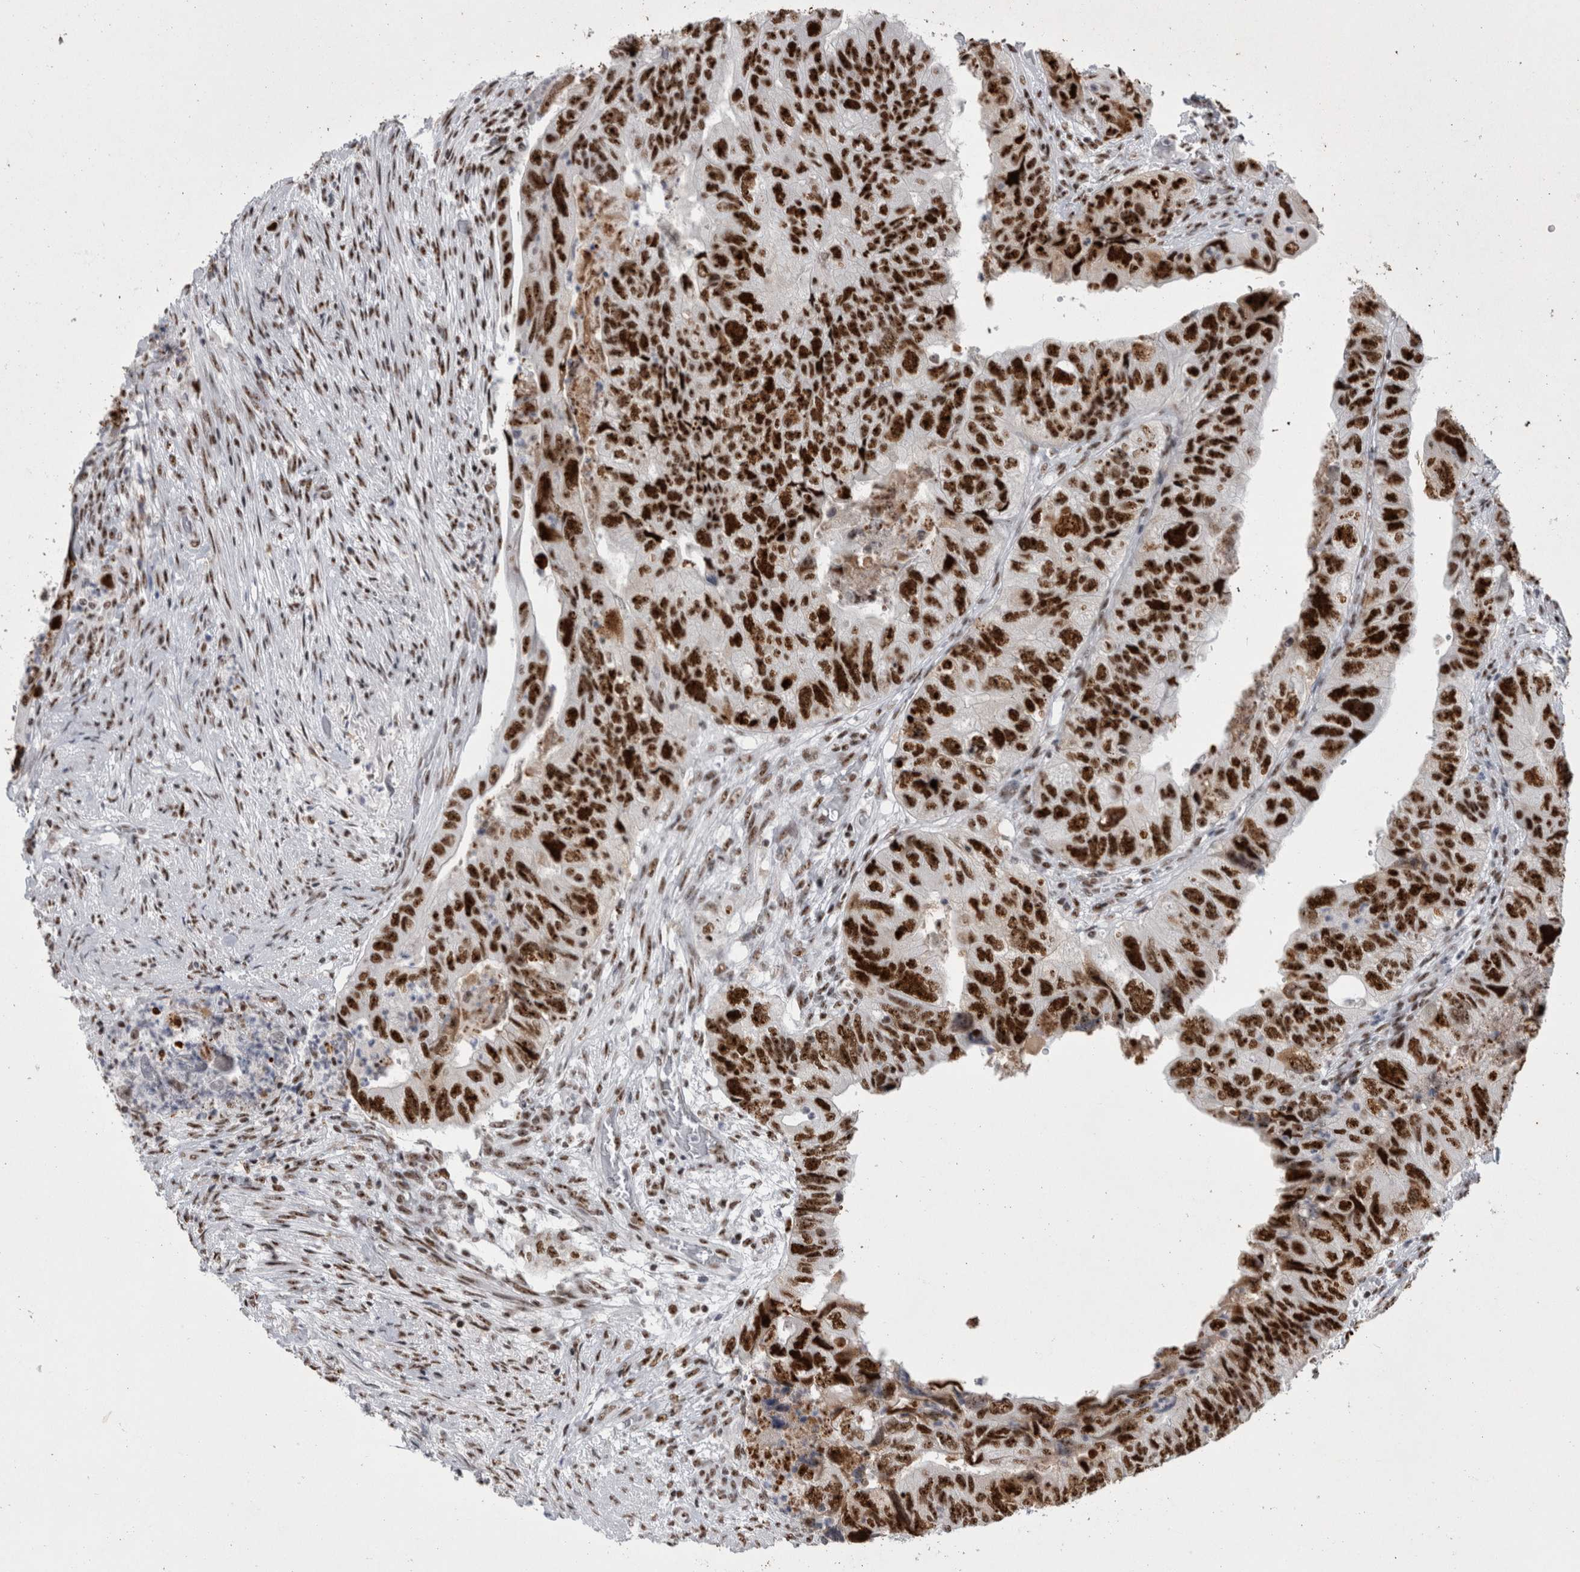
{"staining": {"intensity": "strong", "quantity": ">75%", "location": "cytoplasmic/membranous,nuclear"}, "tissue": "colorectal cancer", "cell_type": "Tumor cells", "image_type": "cancer", "snomed": [{"axis": "morphology", "description": "Adenocarcinoma, NOS"}, {"axis": "topography", "description": "Rectum"}], "caption": "Immunohistochemistry (IHC) (DAB) staining of human colorectal cancer (adenocarcinoma) exhibits strong cytoplasmic/membranous and nuclear protein expression in about >75% of tumor cells.", "gene": "NCL", "patient": {"sex": "male", "age": 63}}